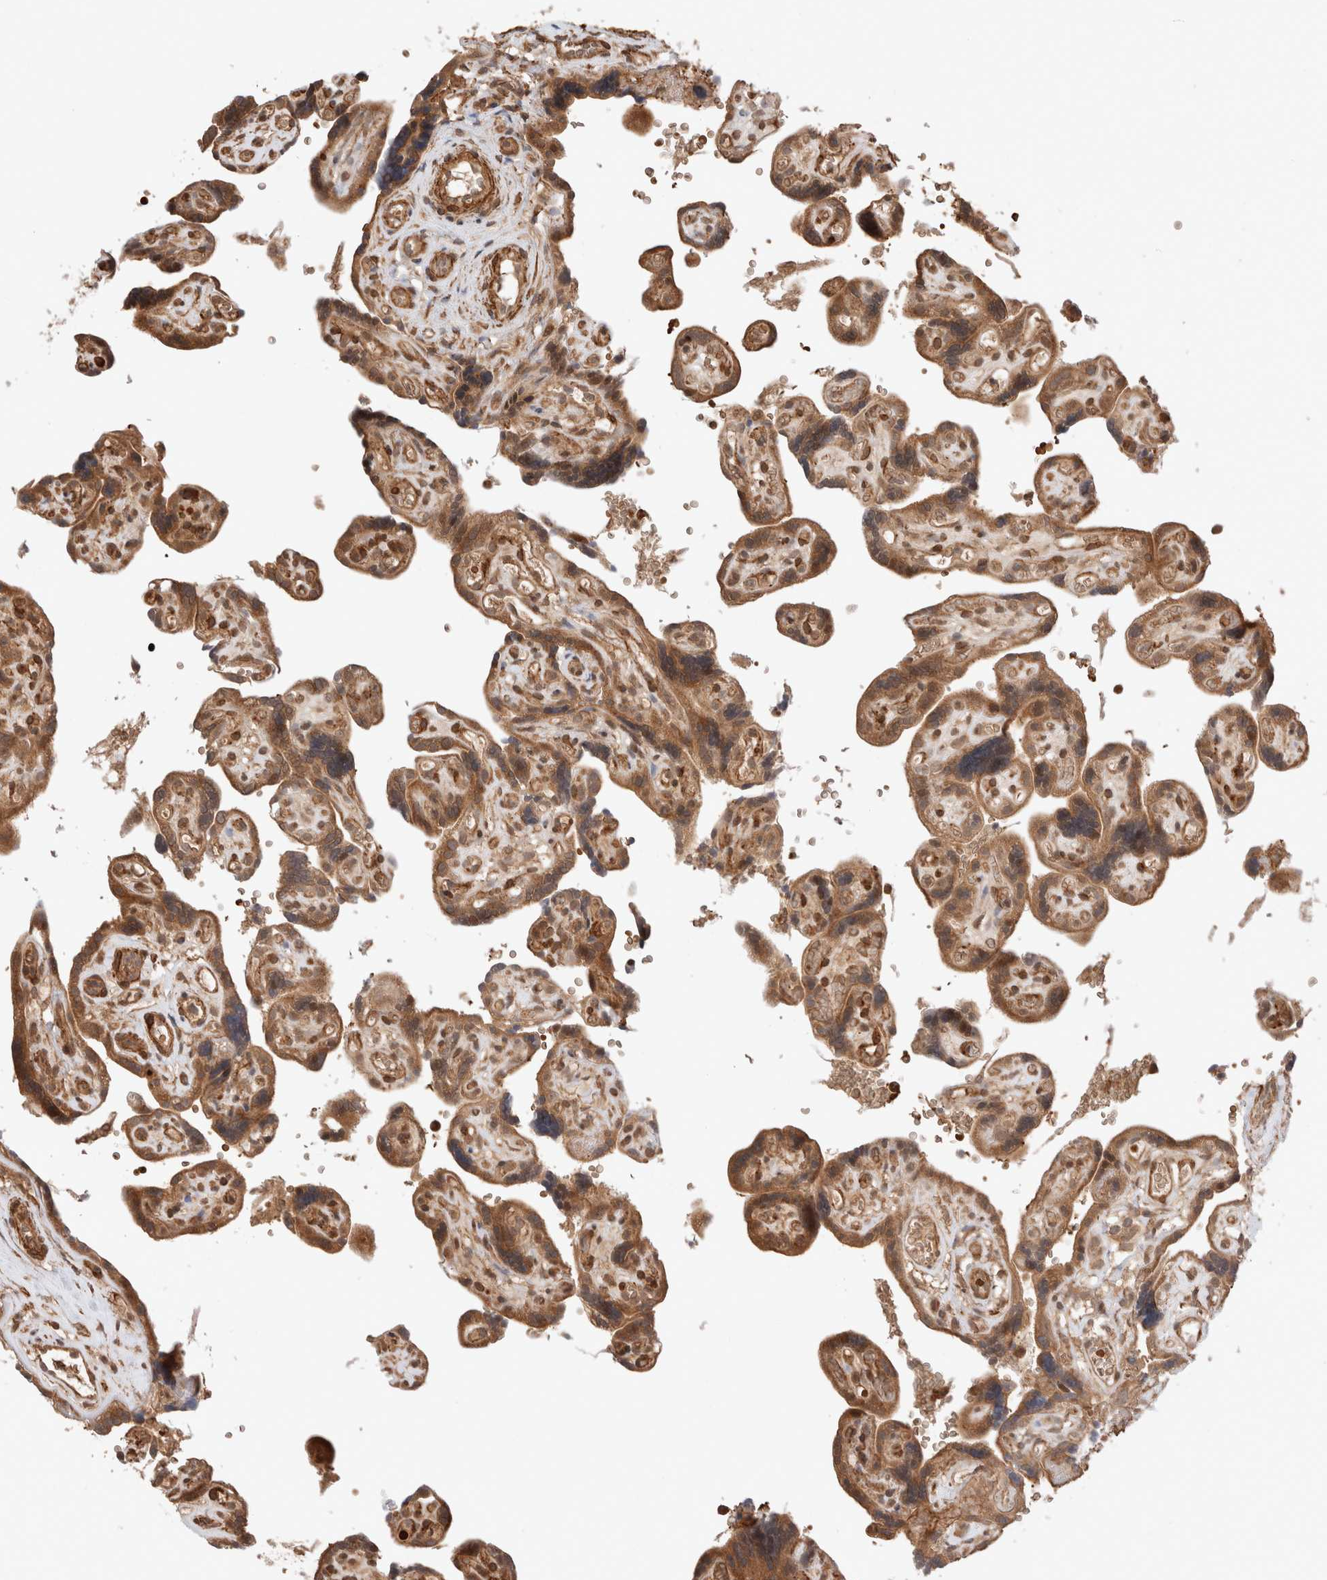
{"staining": {"intensity": "moderate", "quantity": ">75%", "location": "cytoplasmic/membranous"}, "tissue": "placenta", "cell_type": "Decidual cells", "image_type": "normal", "snomed": [{"axis": "morphology", "description": "Normal tissue, NOS"}, {"axis": "topography", "description": "Placenta"}], "caption": "High-magnification brightfield microscopy of normal placenta stained with DAB (3,3'-diaminobenzidine) (brown) and counterstained with hematoxylin (blue). decidual cells exhibit moderate cytoplasmic/membranous expression is identified in about>75% of cells.", "gene": "ZNF649", "patient": {"sex": "female", "age": 30}}